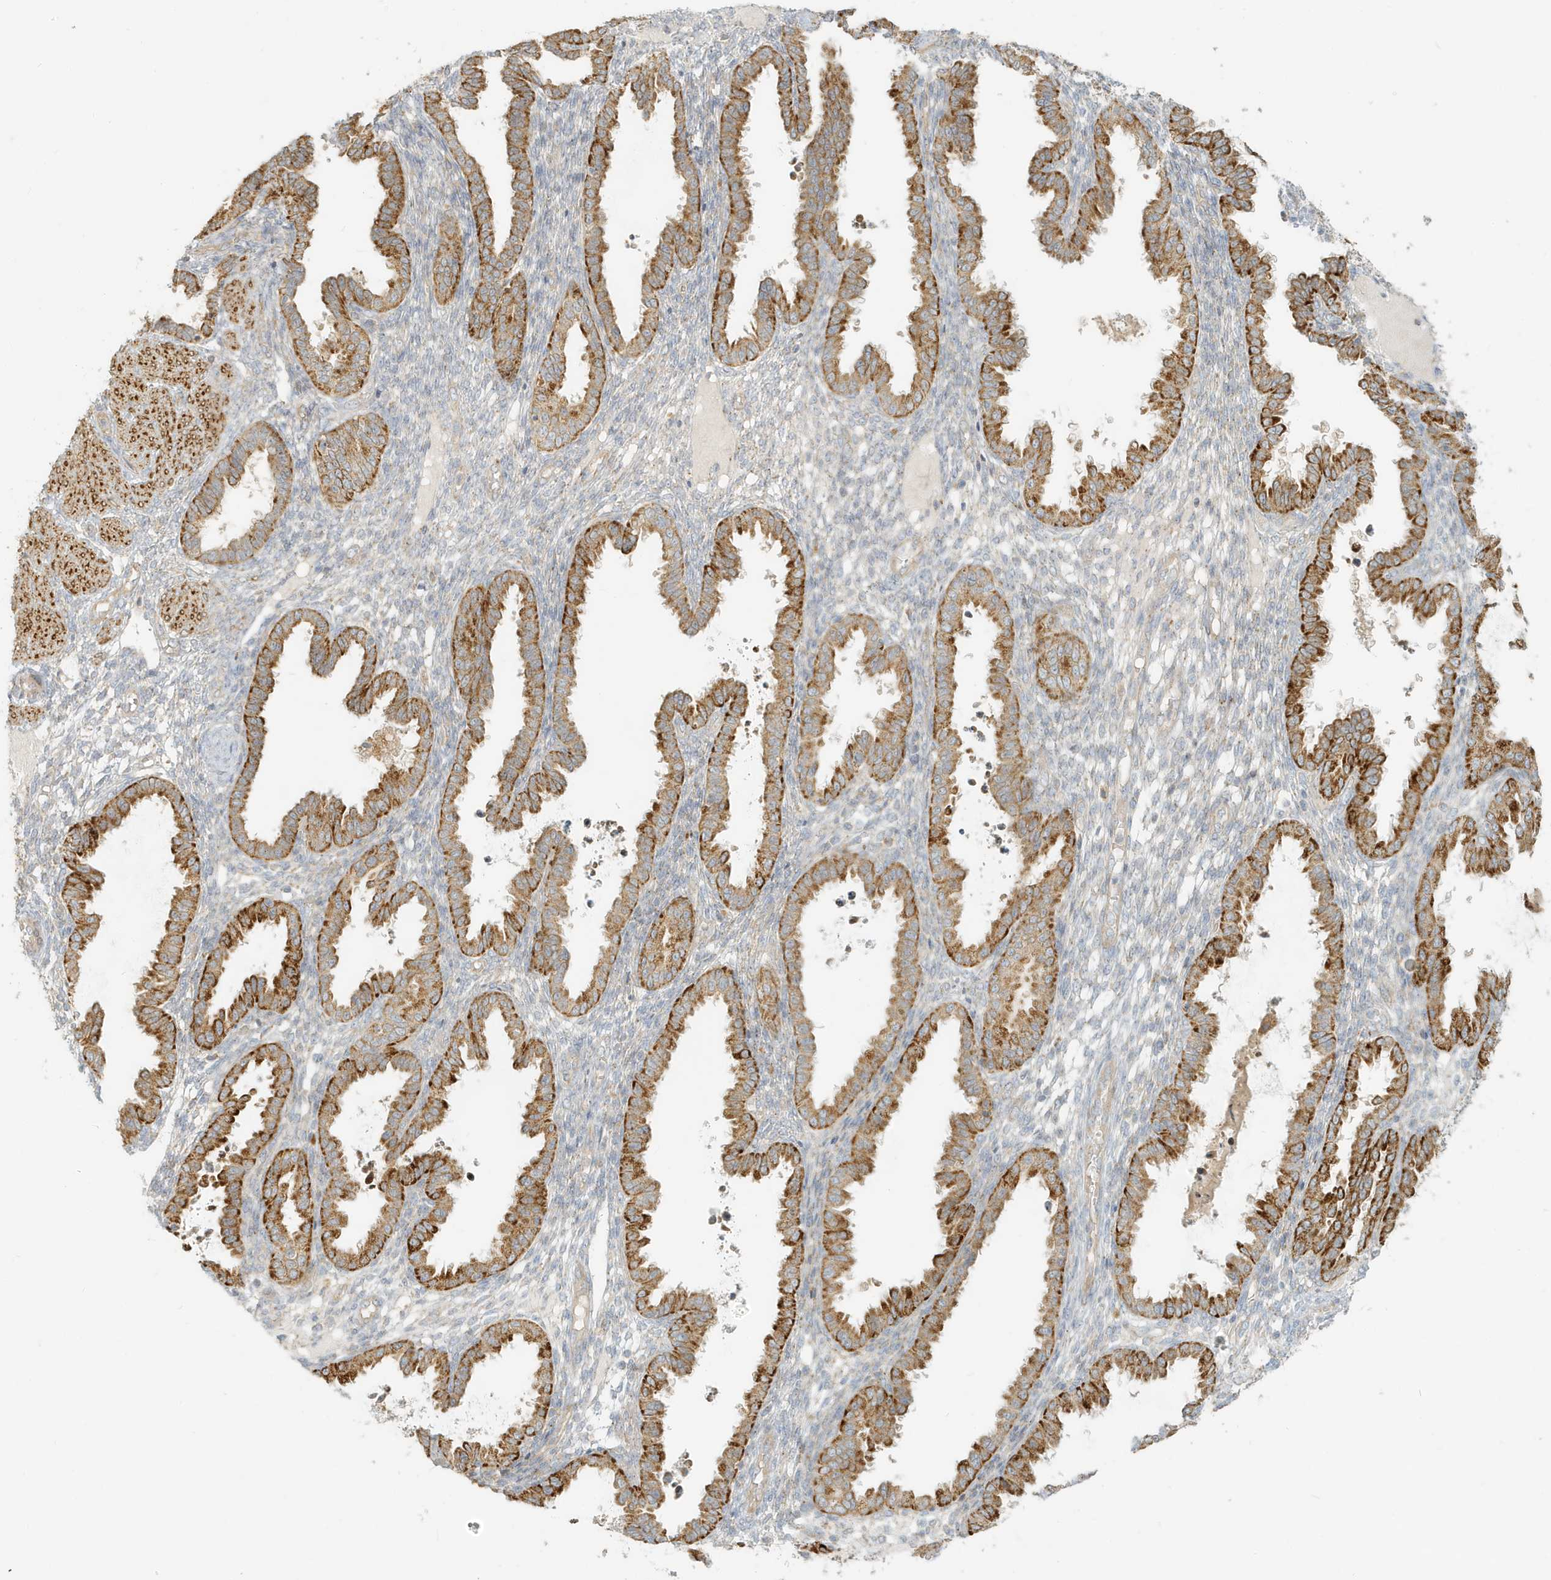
{"staining": {"intensity": "weak", "quantity": "<25%", "location": "cytoplasmic/membranous"}, "tissue": "endometrium", "cell_type": "Cells in endometrial stroma", "image_type": "normal", "snomed": [{"axis": "morphology", "description": "Normal tissue, NOS"}, {"axis": "topography", "description": "Endometrium"}], "caption": "Histopathology image shows no protein positivity in cells in endometrial stroma of unremarkable endometrium.", "gene": "MCOLN1", "patient": {"sex": "female", "age": 33}}